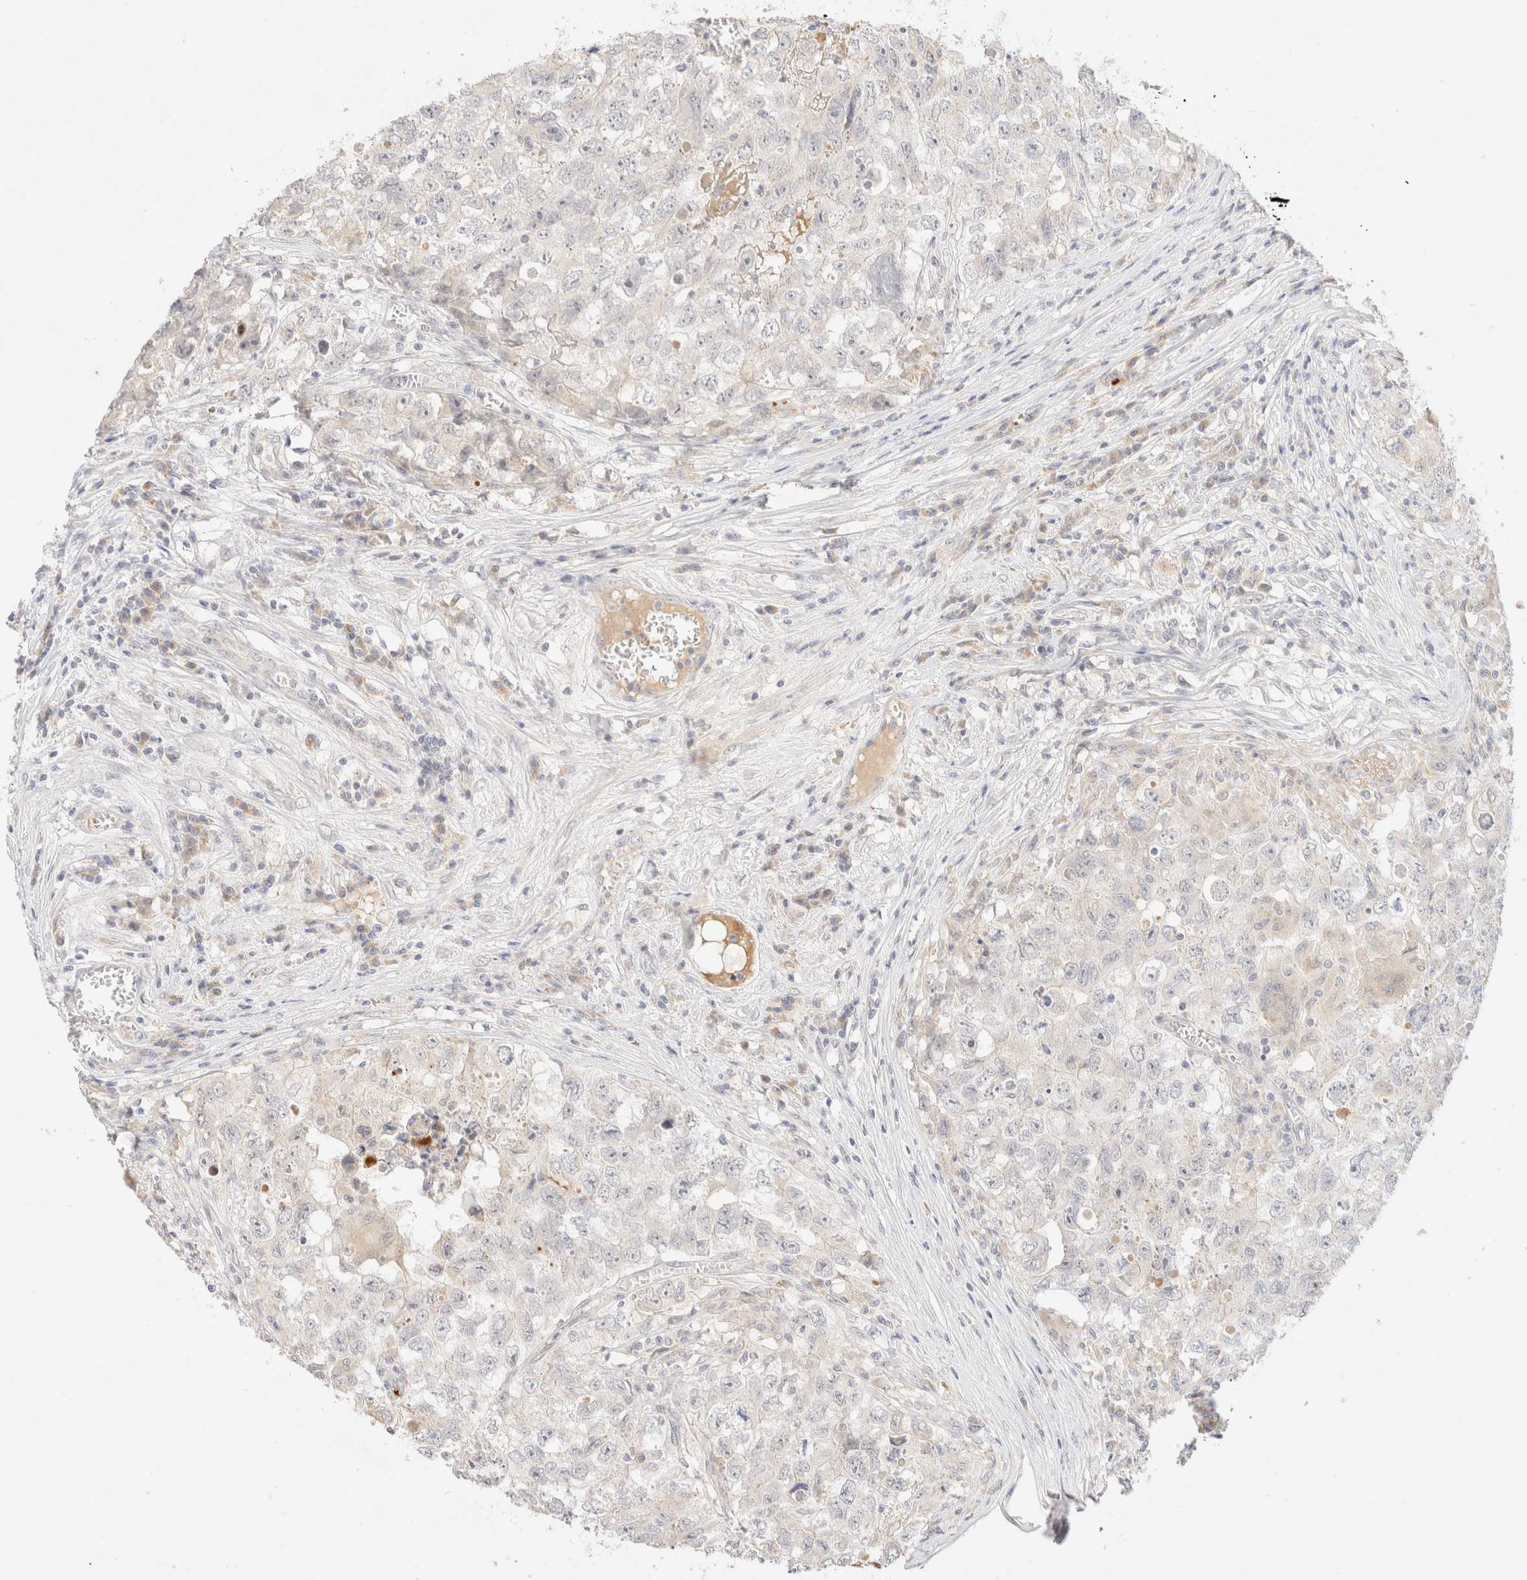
{"staining": {"intensity": "negative", "quantity": "none", "location": "none"}, "tissue": "testis cancer", "cell_type": "Tumor cells", "image_type": "cancer", "snomed": [{"axis": "morphology", "description": "Seminoma, NOS"}, {"axis": "morphology", "description": "Carcinoma, Embryonal, NOS"}, {"axis": "topography", "description": "Testis"}], "caption": "Photomicrograph shows no significant protein staining in tumor cells of testis cancer.", "gene": "SNTB1", "patient": {"sex": "male", "age": 43}}